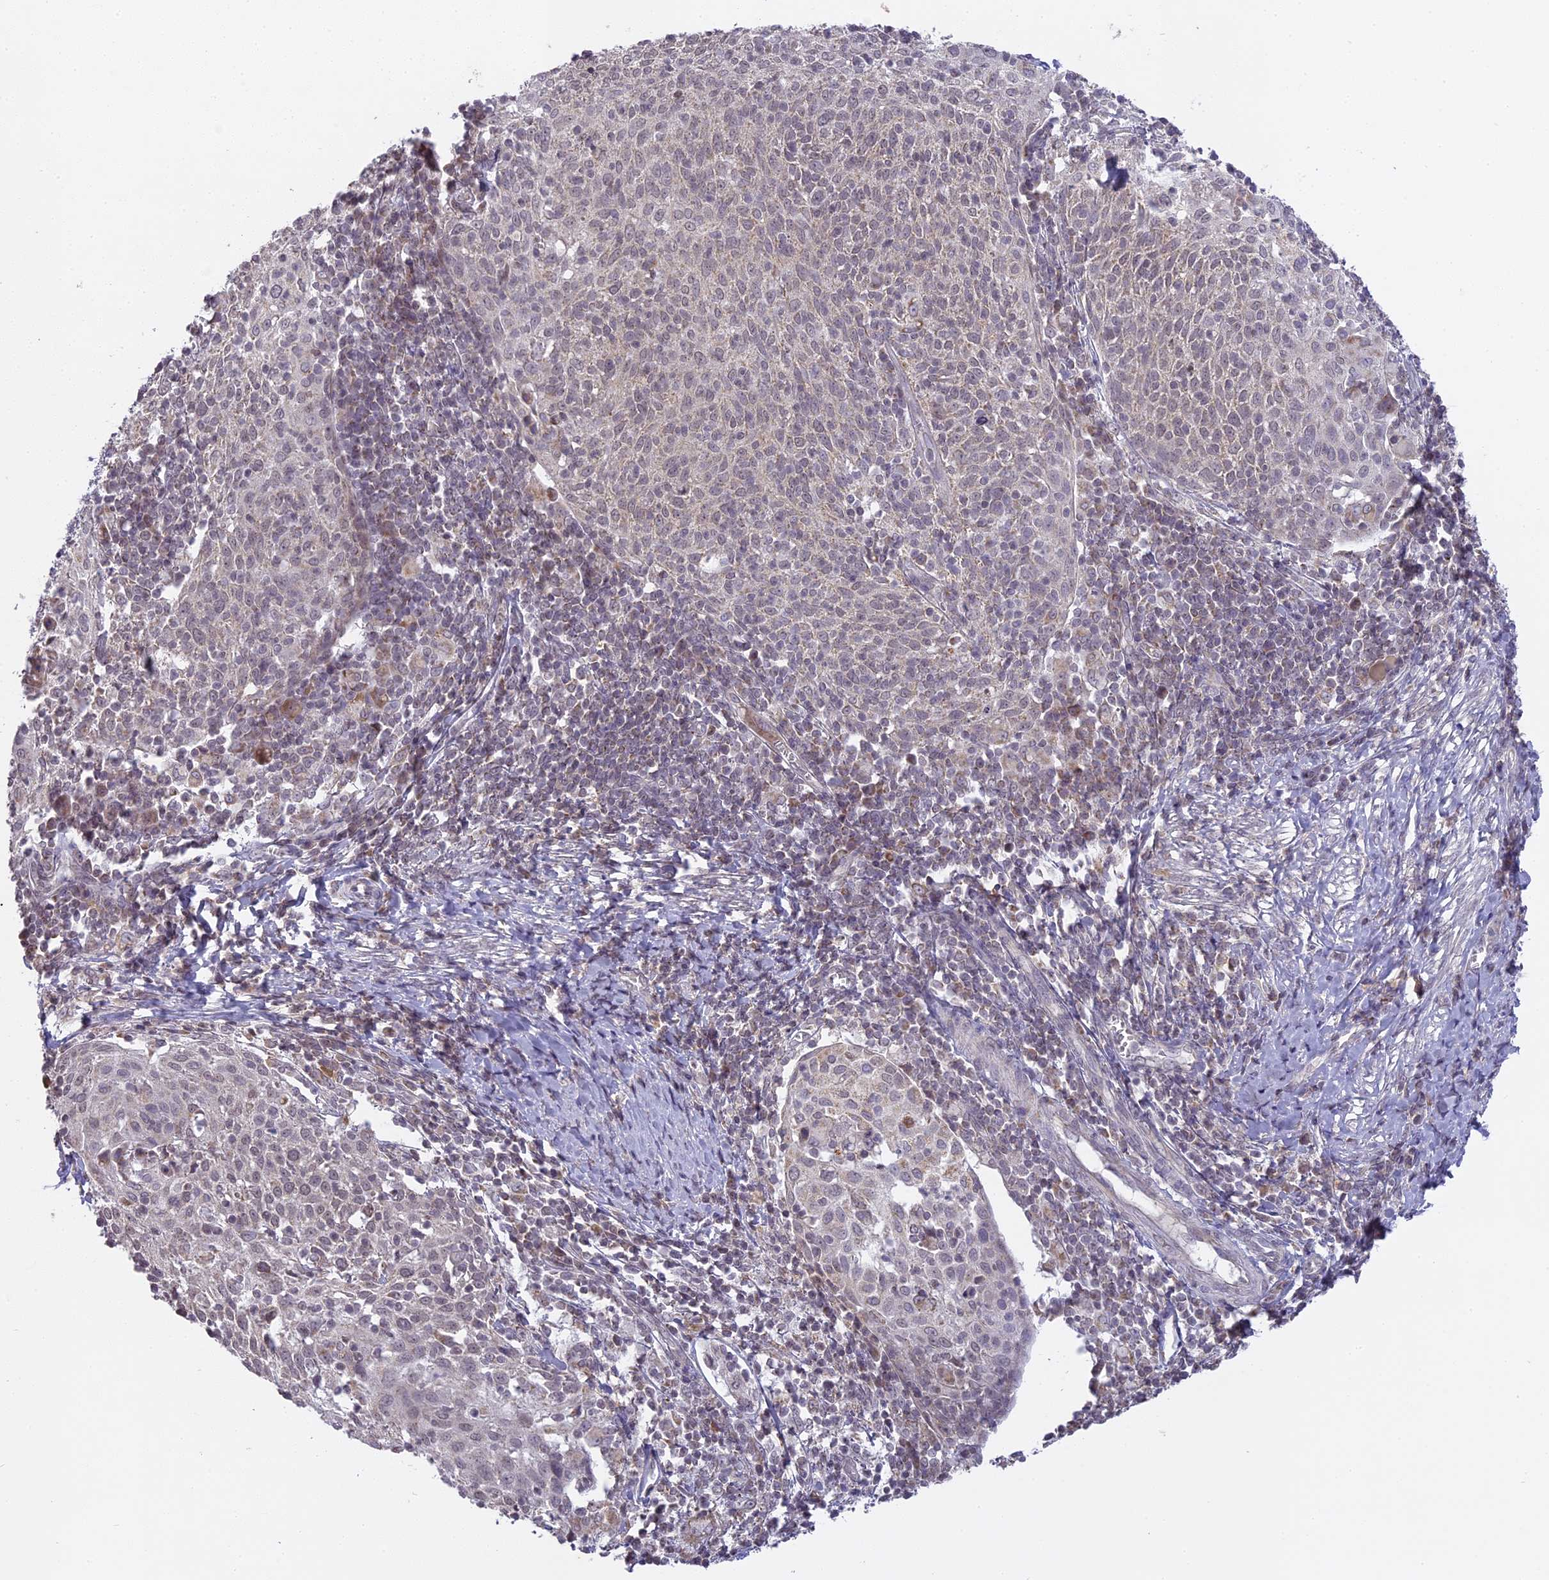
{"staining": {"intensity": "weak", "quantity": "25%-75%", "location": "cytoplasmic/membranous"}, "tissue": "cervical cancer", "cell_type": "Tumor cells", "image_type": "cancer", "snomed": [{"axis": "morphology", "description": "Squamous cell carcinoma, NOS"}, {"axis": "topography", "description": "Cervix"}], "caption": "IHC of cervical squamous cell carcinoma displays low levels of weak cytoplasmic/membranous positivity in approximately 25%-75% of tumor cells.", "gene": "ERG28", "patient": {"sex": "female", "age": 52}}